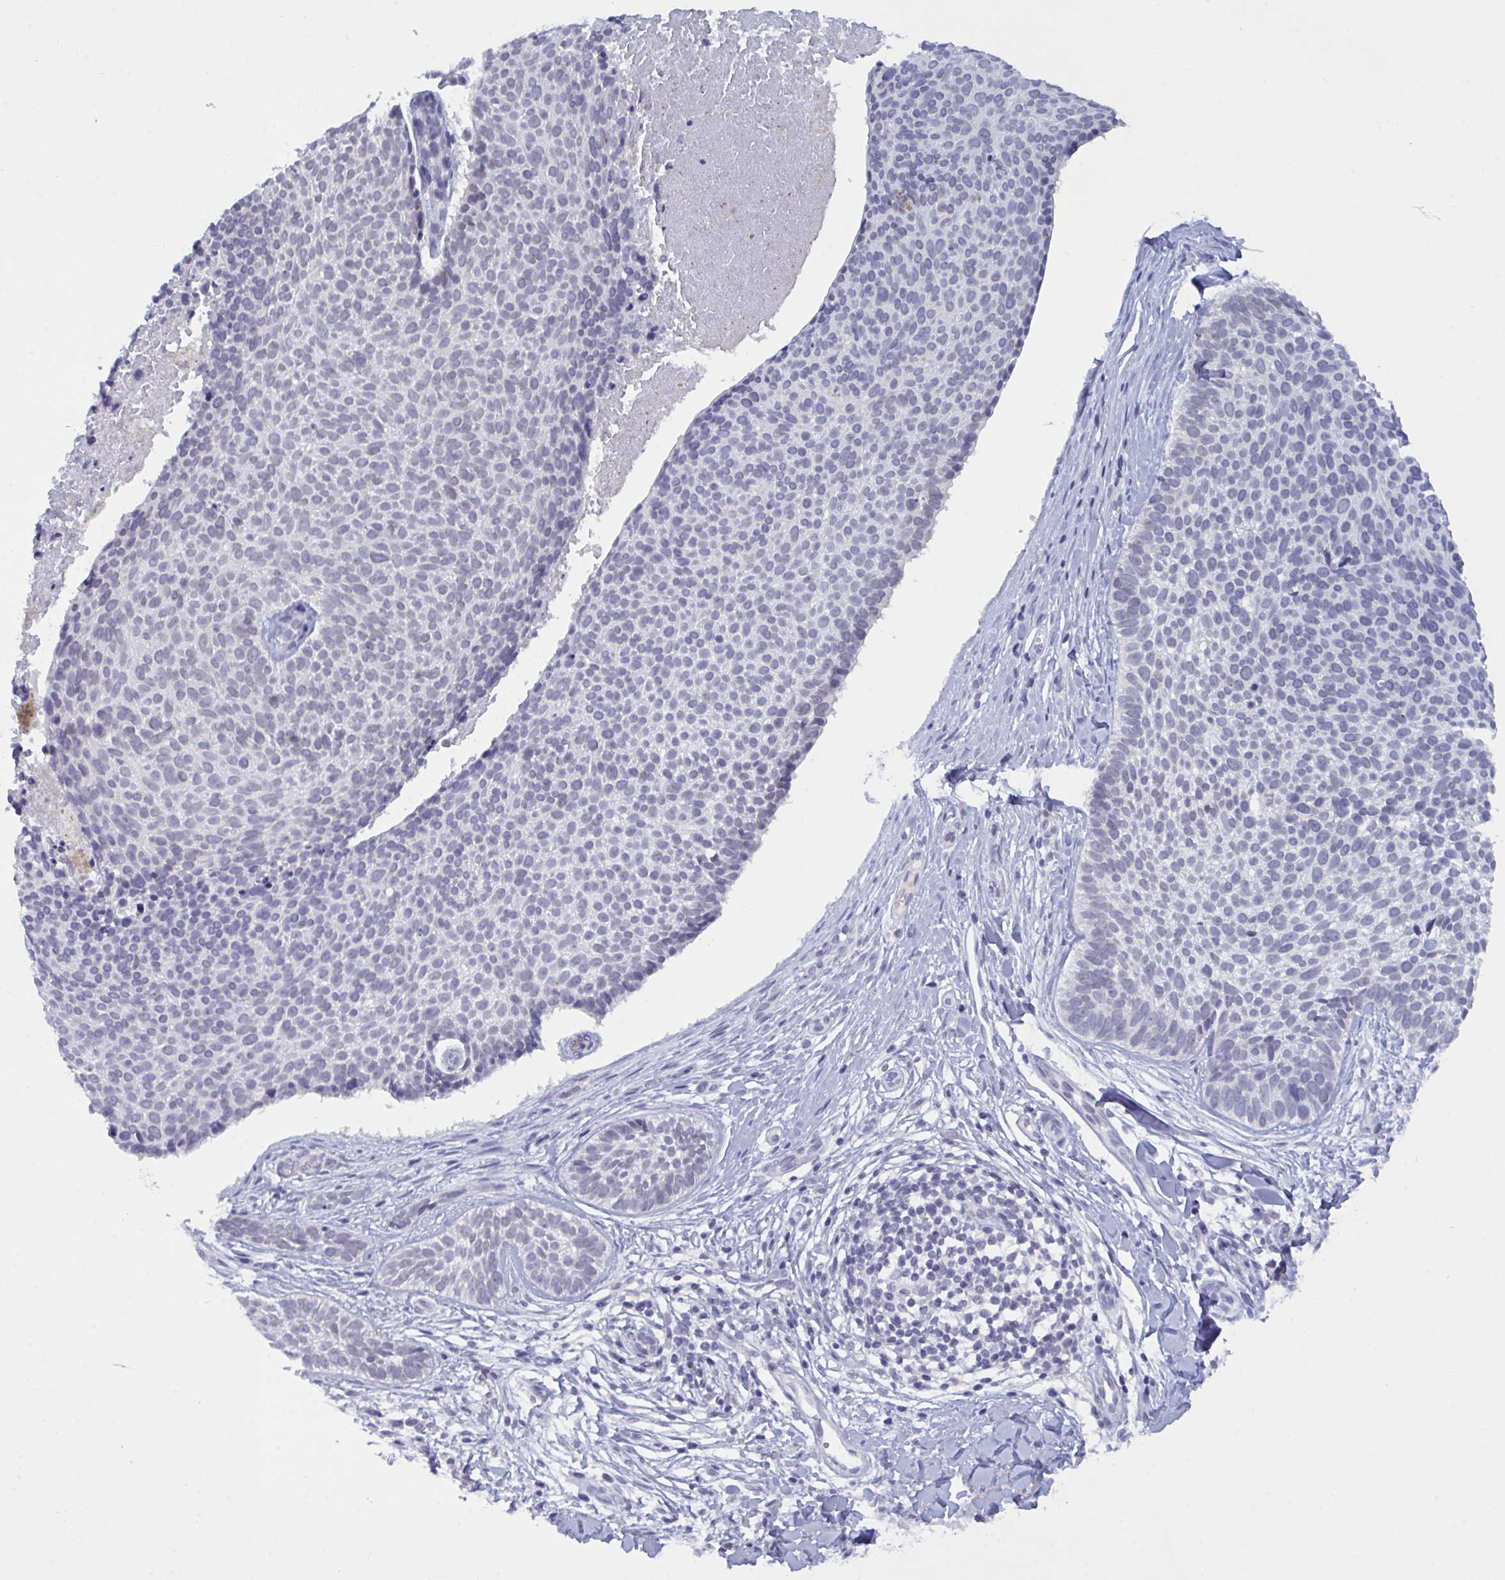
{"staining": {"intensity": "negative", "quantity": "none", "location": "none"}, "tissue": "skin cancer", "cell_type": "Tumor cells", "image_type": "cancer", "snomed": [{"axis": "morphology", "description": "Basal cell carcinoma"}, {"axis": "topography", "description": "Skin"}, {"axis": "topography", "description": "Skin of back"}], "caption": "Skin cancer was stained to show a protein in brown. There is no significant positivity in tumor cells.", "gene": "SERPINB13", "patient": {"sex": "male", "age": 81}}